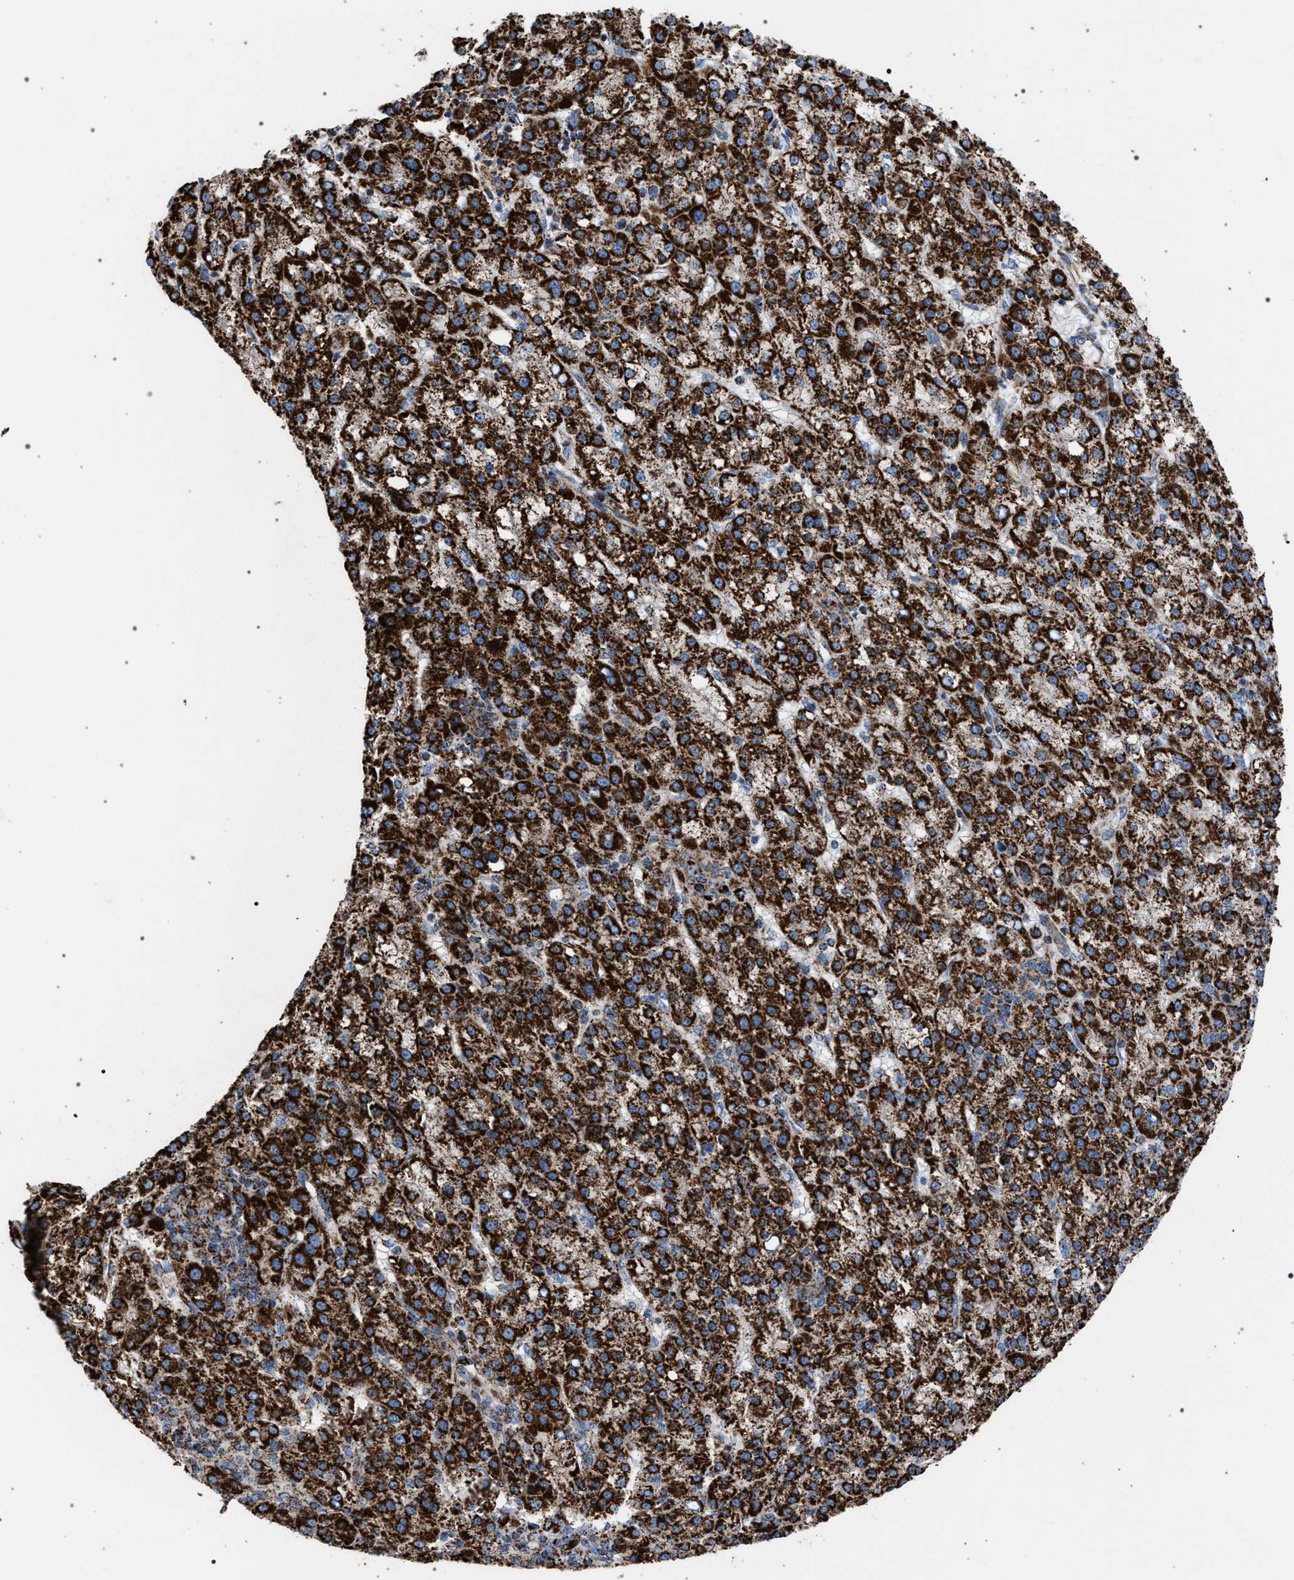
{"staining": {"intensity": "strong", "quantity": ">75%", "location": "cytoplasmic/membranous"}, "tissue": "liver cancer", "cell_type": "Tumor cells", "image_type": "cancer", "snomed": [{"axis": "morphology", "description": "Carcinoma, Hepatocellular, NOS"}, {"axis": "topography", "description": "Liver"}], "caption": "IHC of hepatocellular carcinoma (liver) exhibits high levels of strong cytoplasmic/membranous positivity in about >75% of tumor cells.", "gene": "VPS13A", "patient": {"sex": "female", "age": 58}}